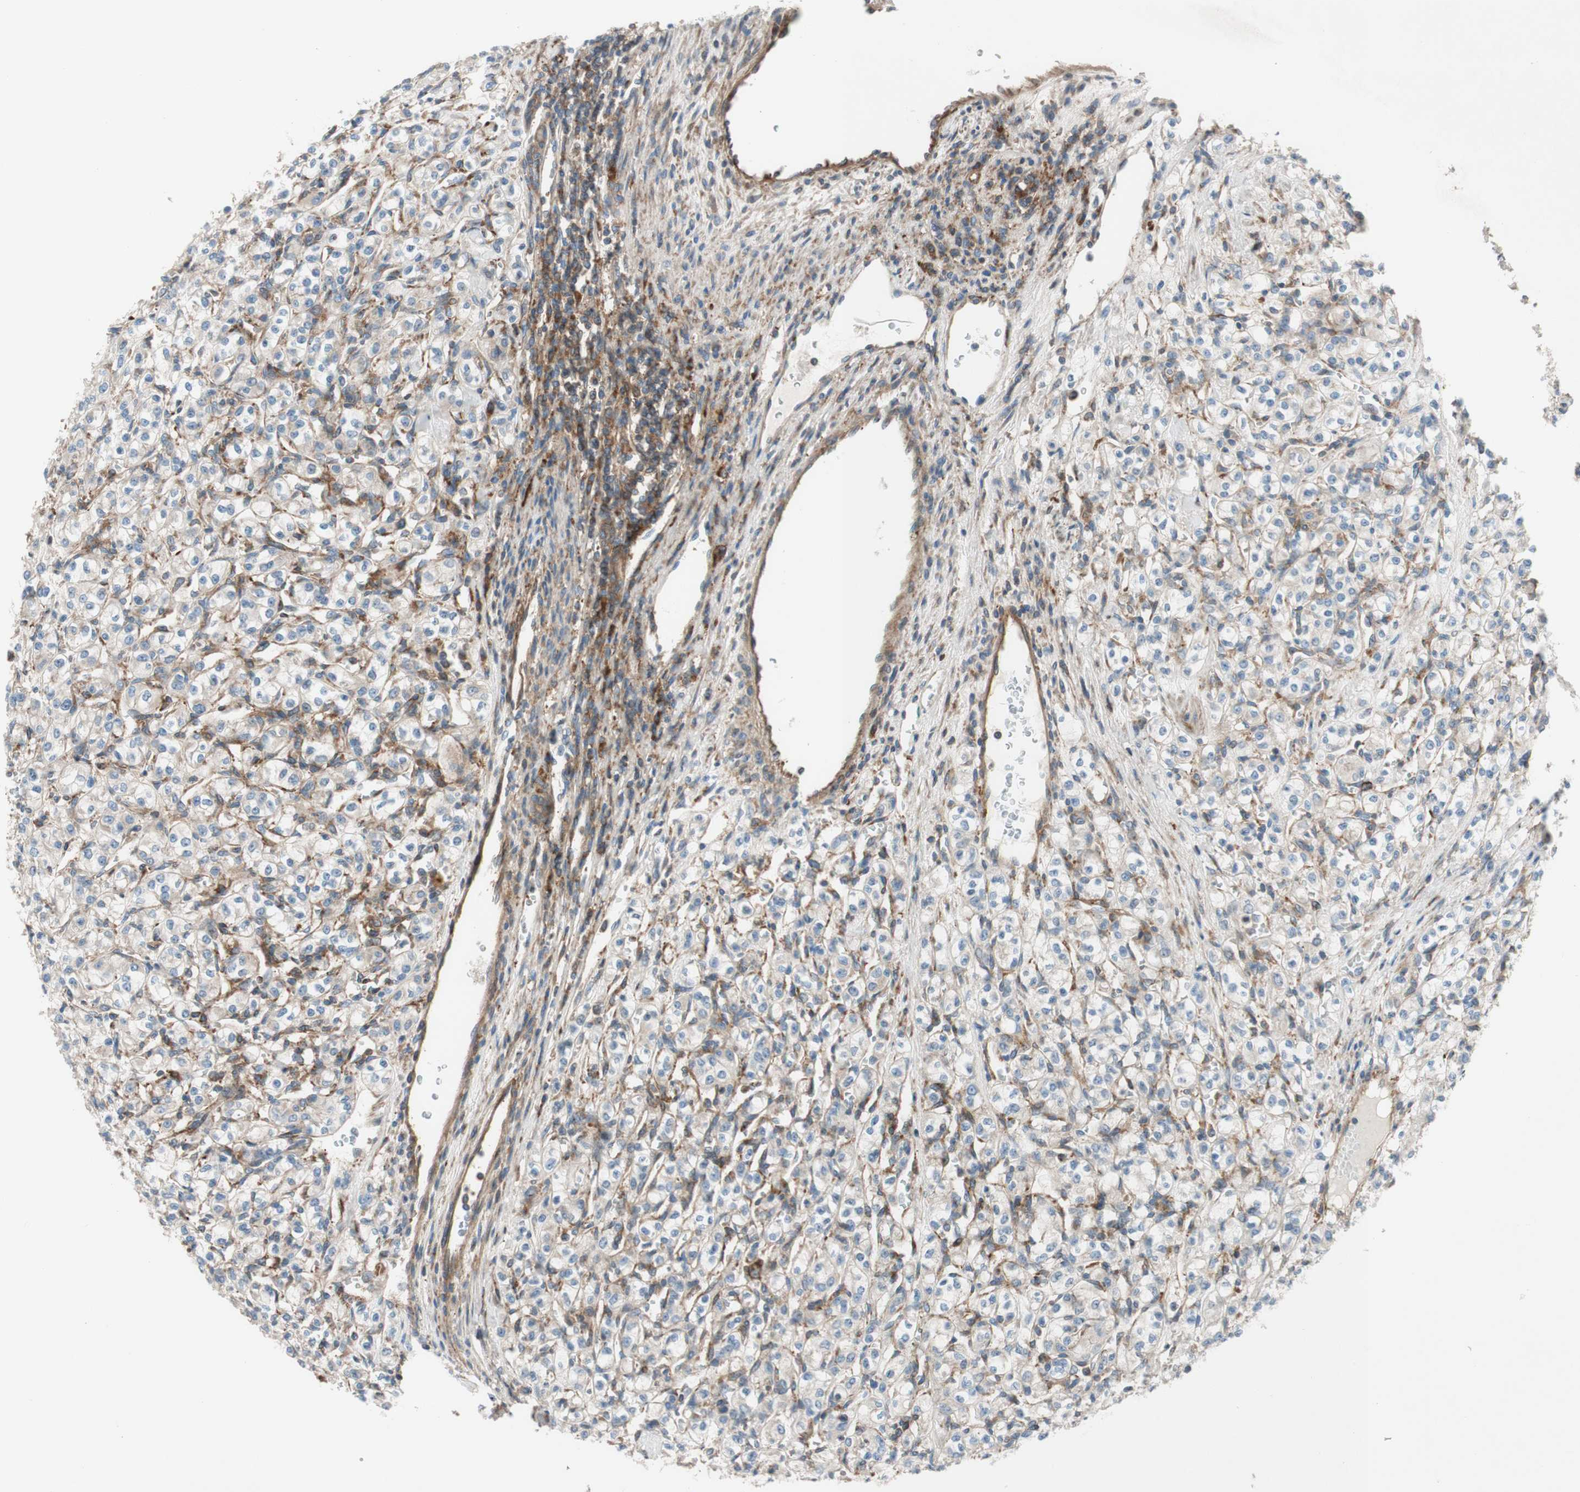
{"staining": {"intensity": "weak", "quantity": "25%-75%", "location": "cytoplasmic/membranous"}, "tissue": "renal cancer", "cell_type": "Tumor cells", "image_type": "cancer", "snomed": [{"axis": "morphology", "description": "Adenocarcinoma, NOS"}, {"axis": "topography", "description": "Kidney"}], "caption": "Immunohistochemistry (DAB (3,3'-diaminobenzidine)) staining of human renal adenocarcinoma exhibits weak cytoplasmic/membranous protein expression in approximately 25%-75% of tumor cells. The staining was performed using DAB to visualize the protein expression in brown, while the nuclei were stained in blue with hematoxylin (Magnification: 20x).", "gene": "CCN4", "patient": {"sex": "male", "age": 77}}